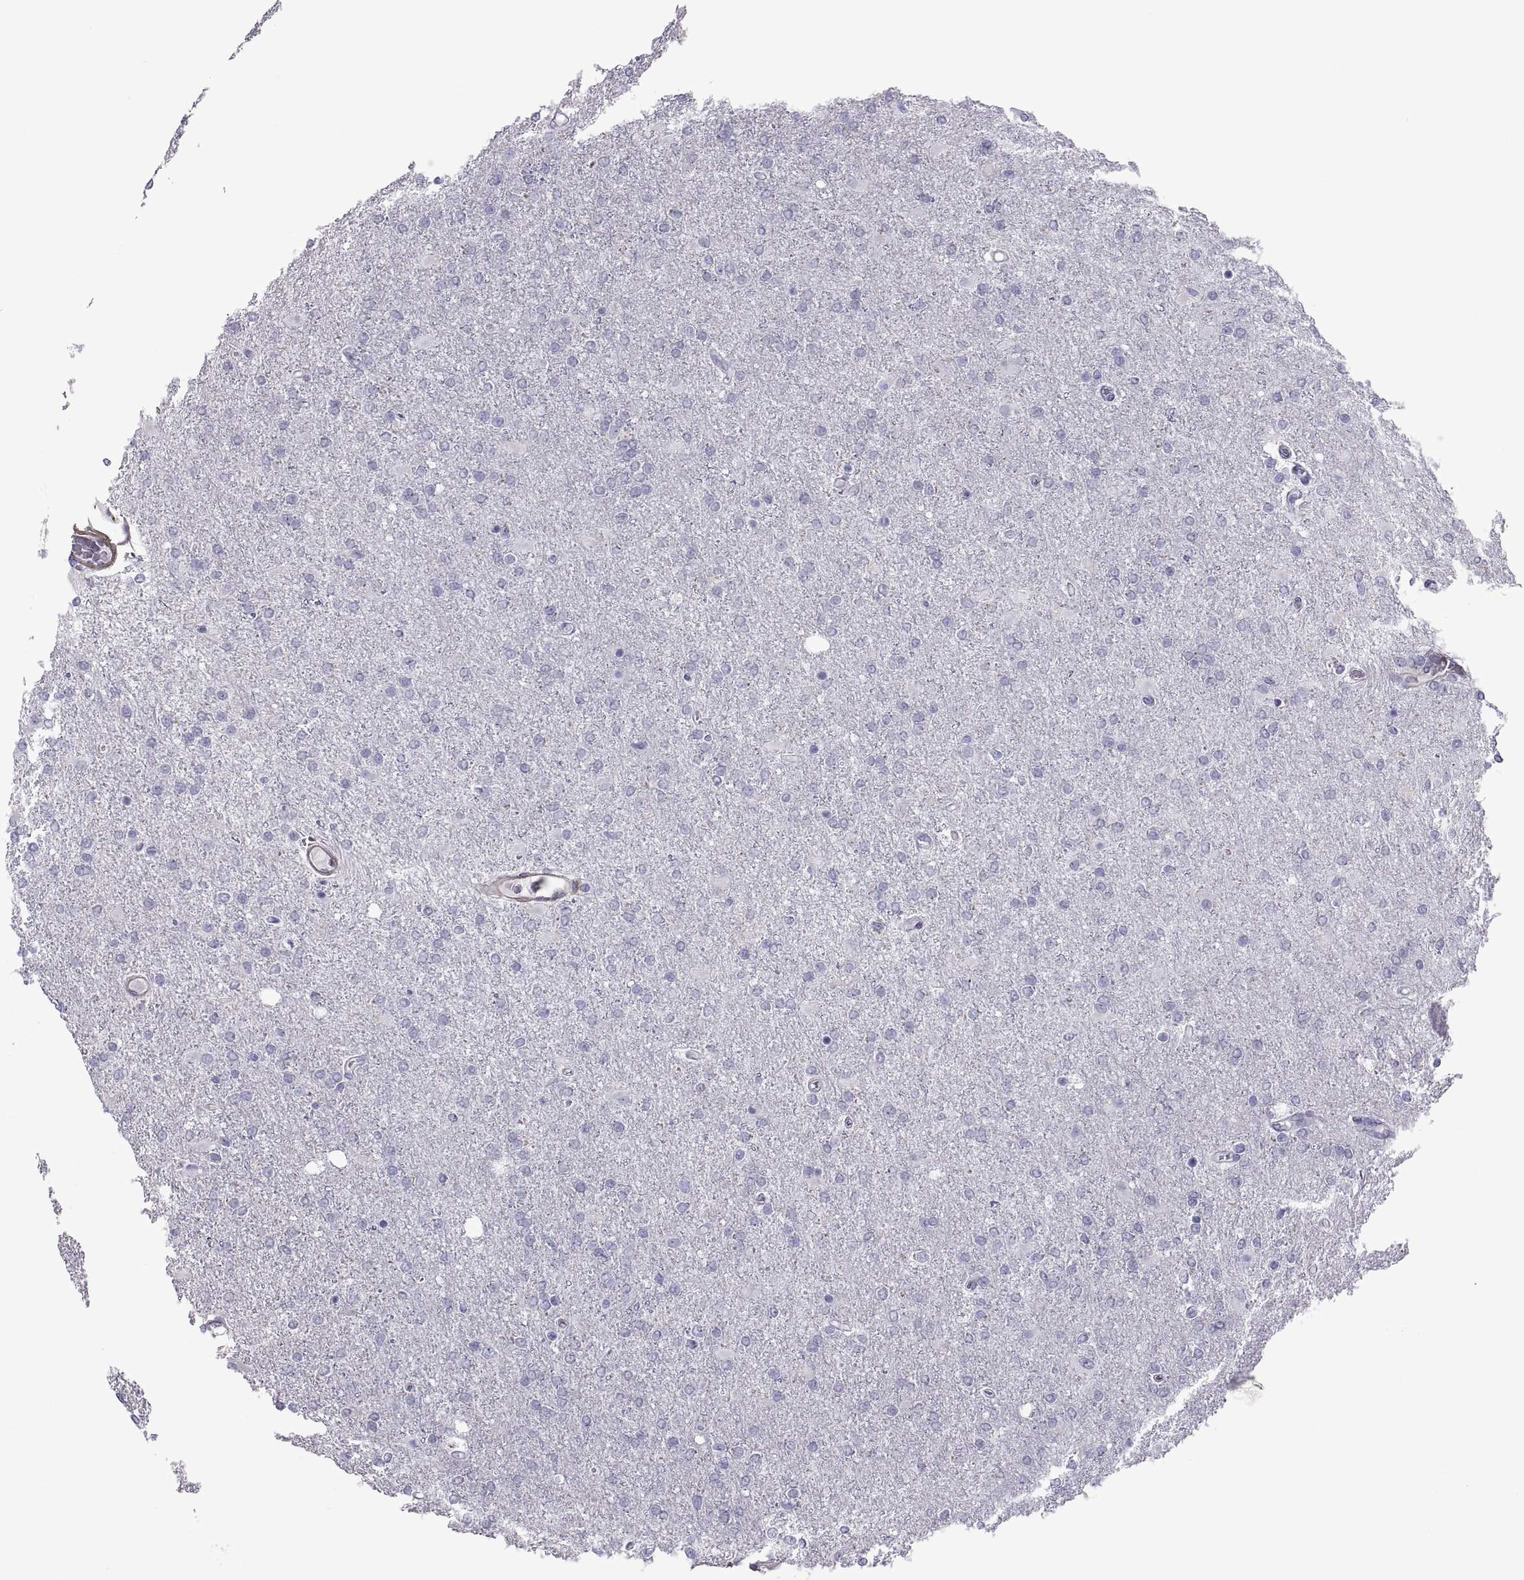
{"staining": {"intensity": "negative", "quantity": "none", "location": "none"}, "tissue": "glioma", "cell_type": "Tumor cells", "image_type": "cancer", "snomed": [{"axis": "morphology", "description": "Glioma, malignant, High grade"}, {"axis": "topography", "description": "Cerebral cortex"}], "caption": "An immunohistochemistry histopathology image of glioma is shown. There is no staining in tumor cells of glioma. (Brightfield microscopy of DAB immunohistochemistry at high magnification).", "gene": "MAGEB1", "patient": {"sex": "male", "age": 70}}